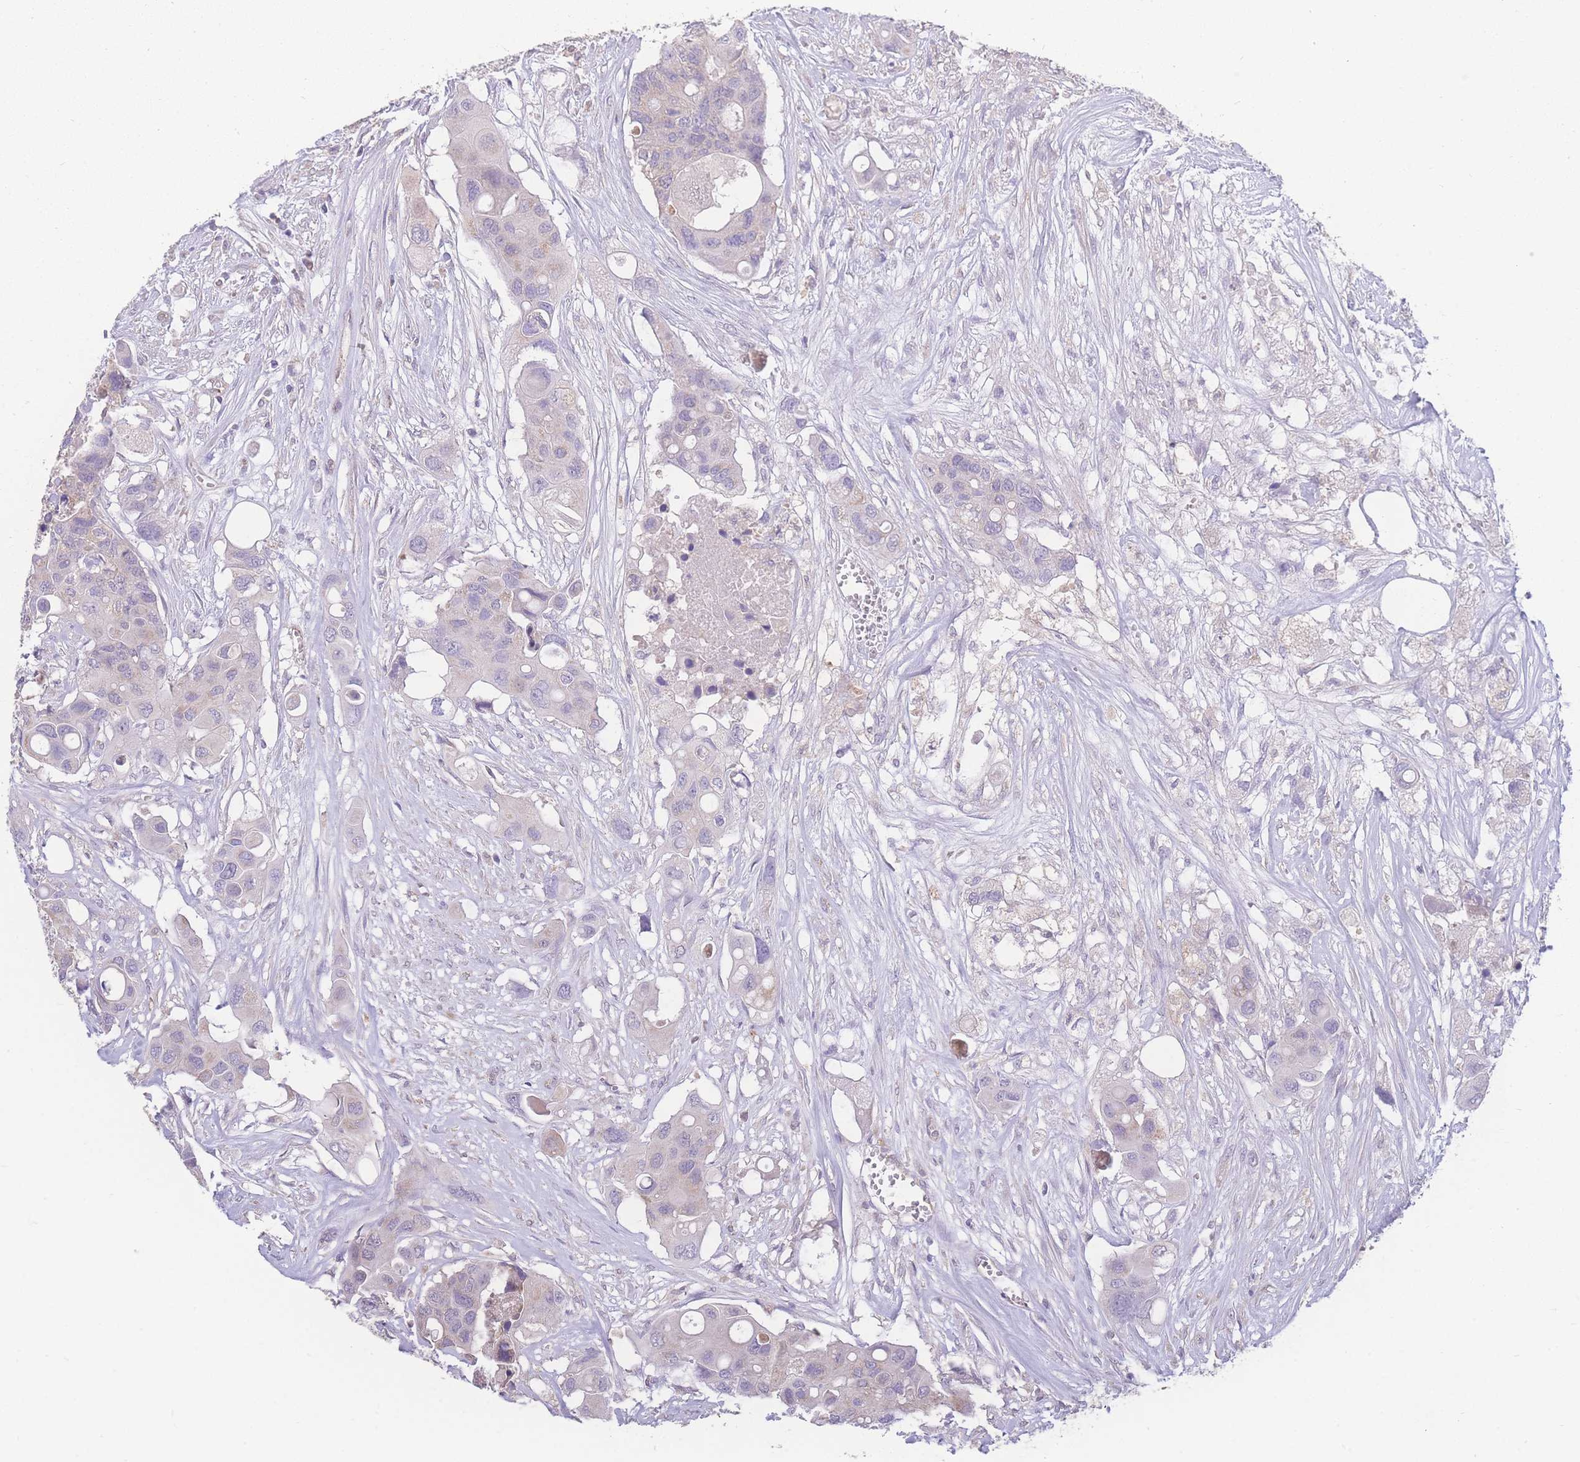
{"staining": {"intensity": "negative", "quantity": "none", "location": "none"}, "tissue": "colorectal cancer", "cell_type": "Tumor cells", "image_type": "cancer", "snomed": [{"axis": "morphology", "description": "Adenocarcinoma, NOS"}, {"axis": "topography", "description": "Colon"}], "caption": "Photomicrograph shows no protein positivity in tumor cells of colorectal adenocarcinoma tissue.", "gene": "GIPR", "patient": {"sex": "male", "age": 77}}